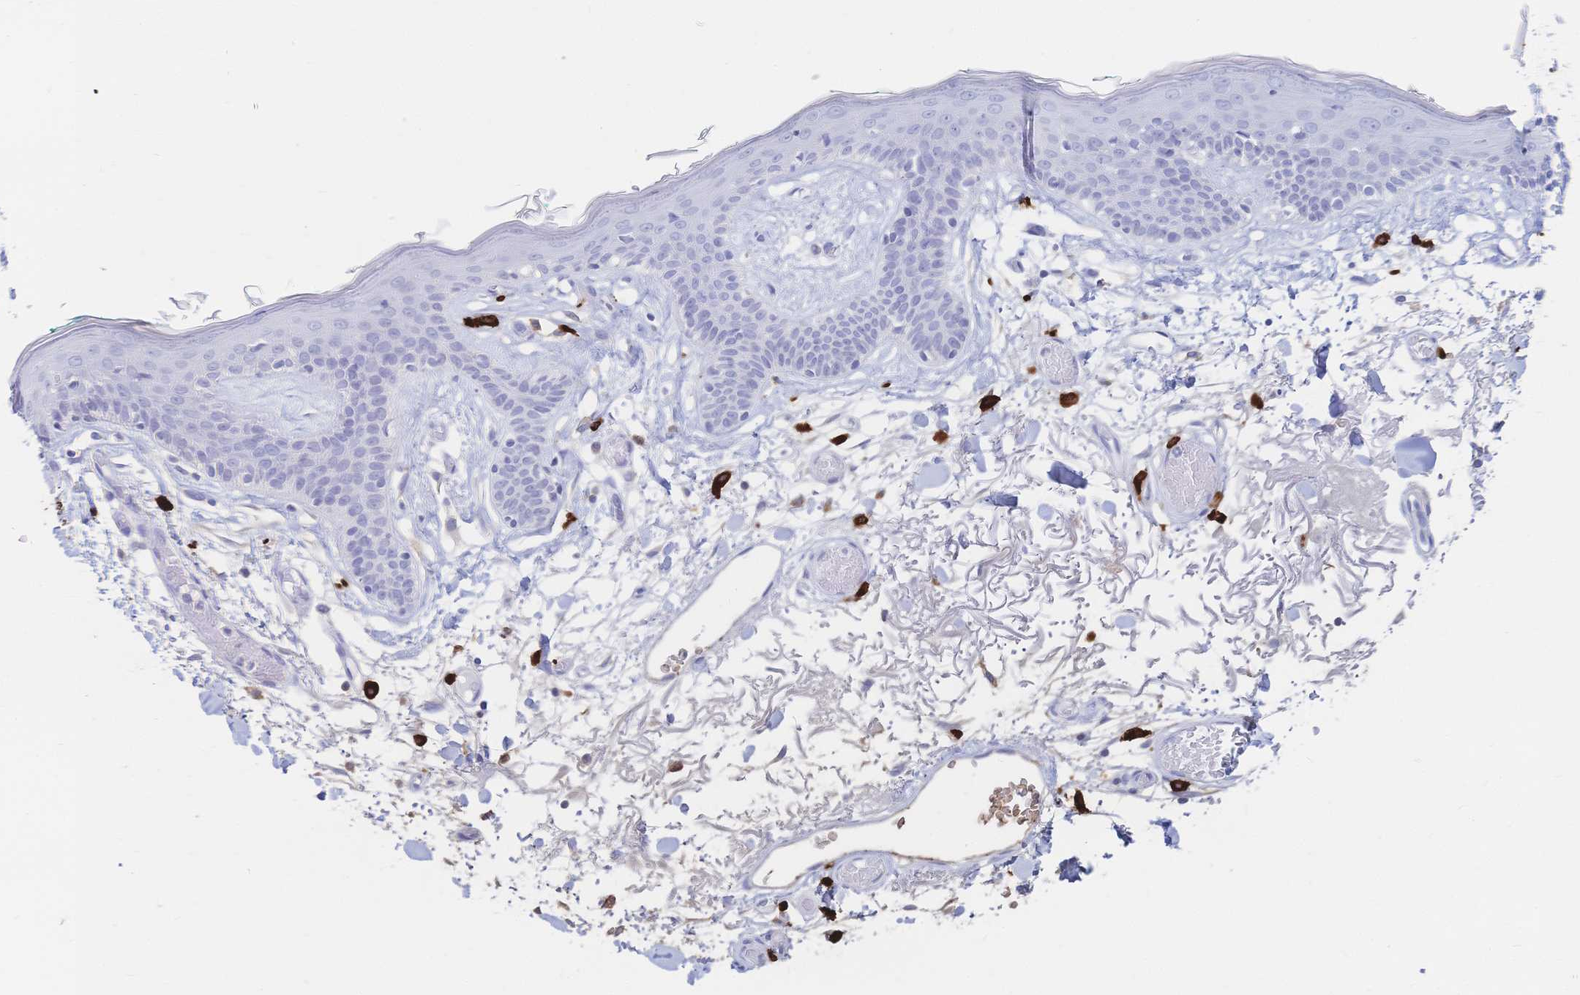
{"staining": {"intensity": "negative", "quantity": "none", "location": "none"}, "tissue": "skin", "cell_type": "Fibroblasts", "image_type": "normal", "snomed": [{"axis": "morphology", "description": "Normal tissue, NOS"}, {"axis": "topography", "description": "Skin"}], "caption": "An immunohistochemistry (IHC) histopathology image of unremarkable skin is shown. There is no staining in fibroblasts of skin. Brightfield microscopy of IHC stained with DAB (3,3'-diaminobenzidine) (brown) and hematoxylin (blue), captured at high magnification.", "gene": "IL2RB", "patient": {"sex": "male", "age": 79}}